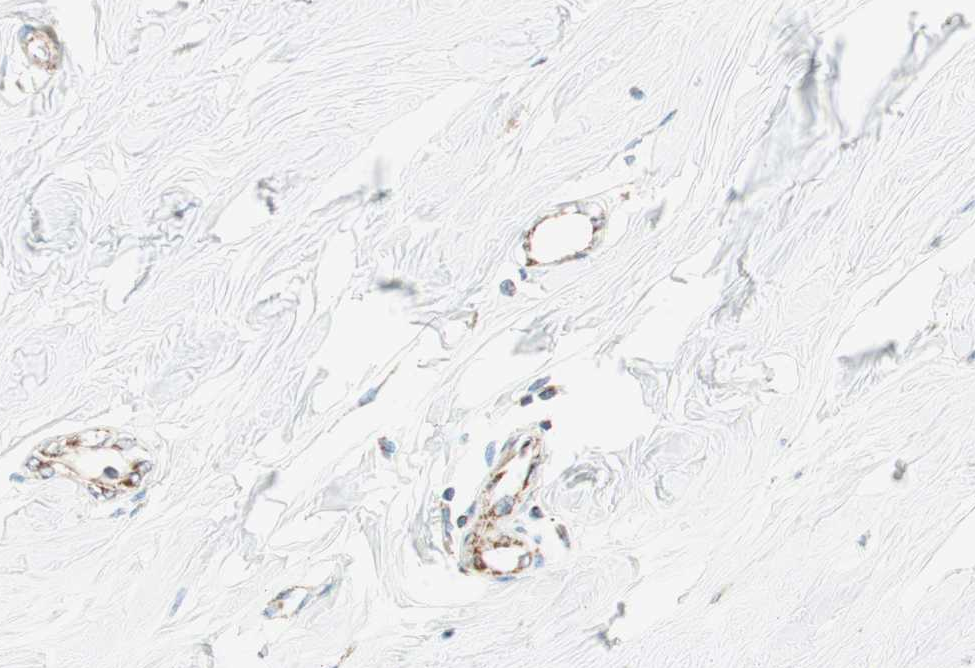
{"staining": {"intensity": "strong", "quantity": ">75%", "location": "cytoplasmic/membranous"}, "tissue": "breast cancer", "cell_type": "Tumor cells", "image_type": "cancer", "snomed": [{"axis": "morphology", "description": "Lobular carcinoma"}, {"axis": "topography", "description": "Breast"}], "caption": "High-magnification brightfield microscopy of breast cancer (lobular carcinoma) stained with DAB (brown) and counterstained with hematoxylin (blue). tumor cells exhibit strong cytoplasmic/membranous expression is seen in approximately>75% of cells.", "gene": "TOMM20", "patient": {"sex": "female", "age": 51}}